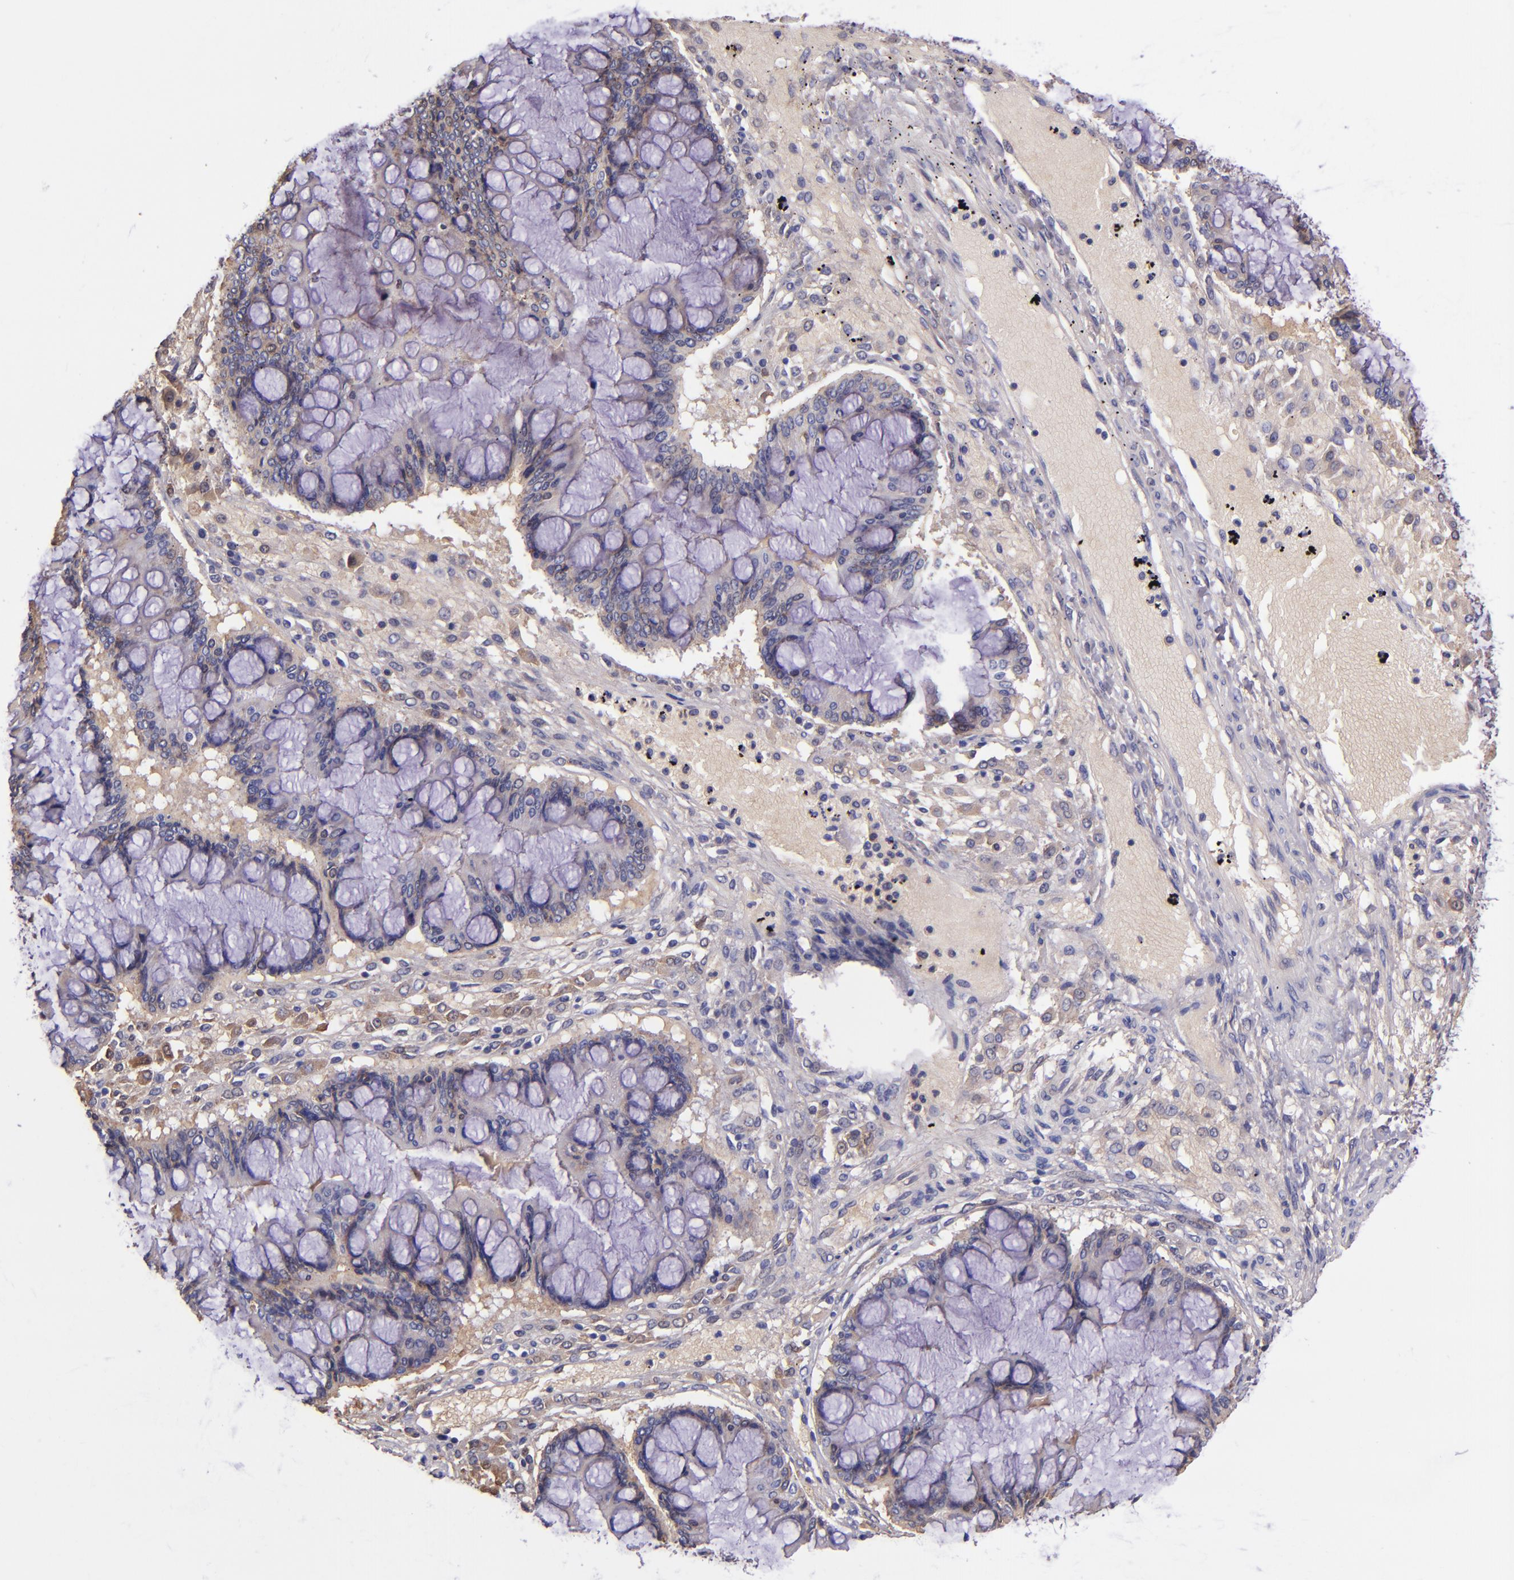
{"staining": {"intensity": "moderate", "quantity": "25%-75%", "location": "cytoplasmic/membranous"}, "tissue": "ovarian cancer", "cell_type": "Tumor cells", "image_type": "cancer", "snomed": [{"axis": "morphology", "description": "Cystadenocarcinoma, mucinous, NOS"}, {"axis": "topography", "description": "Ovary"}], "caption": "IHC micrograph of human mucinous cystadenocarcinoma (ovarian) stained for a protein (brown), which displays medium levels of moderate cytoplasmic/membranous expression in approximately 25%-75% of tumor cells.", "gene": "KNG1", "patient": {"sex": "female", "age": 73}}